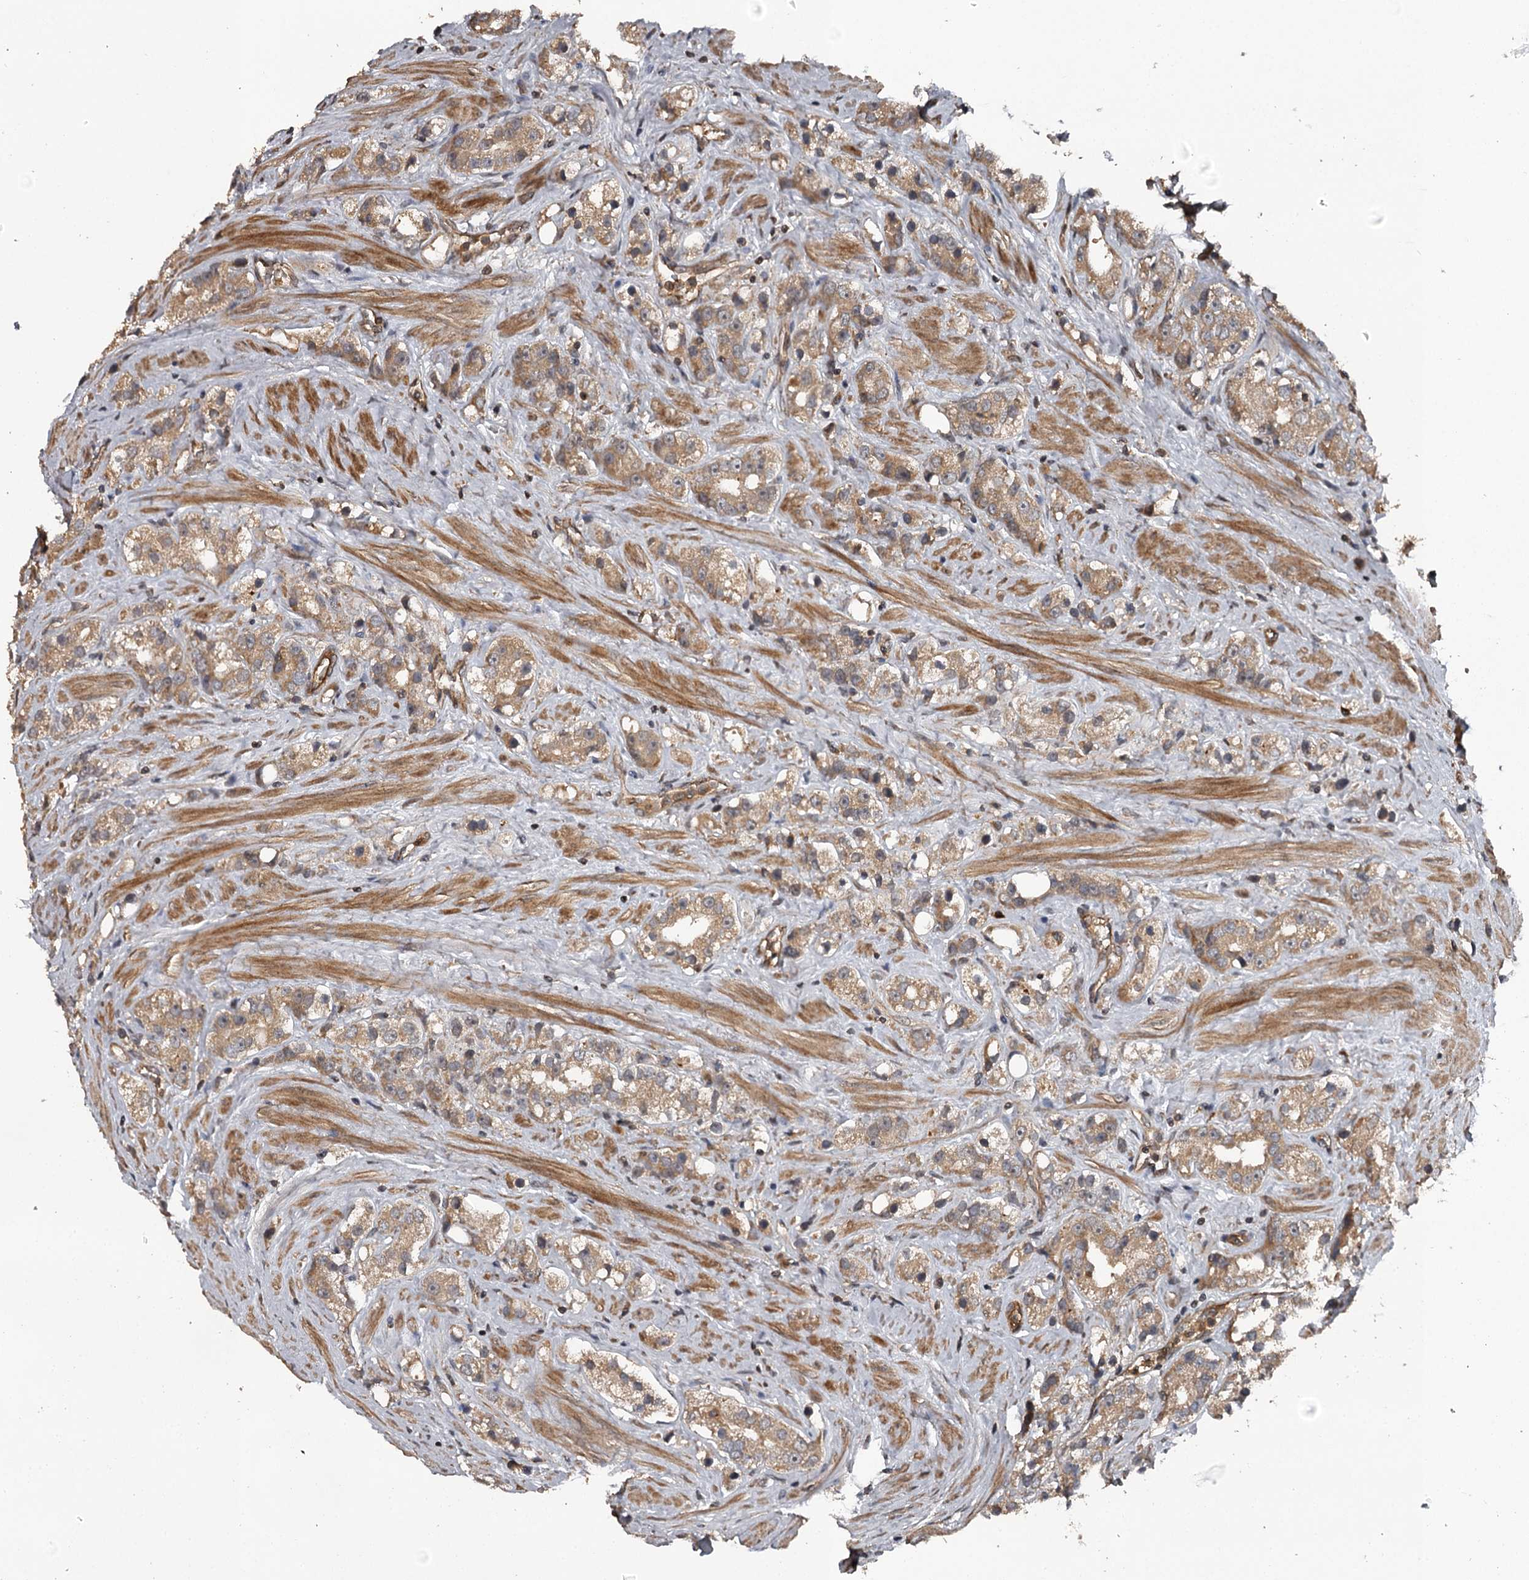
{"staining": {"intensity": "moderate", "quantity": ">75%", "location": "cytoplasmic/membranous"}, "tissue": "prostate cancer", "cell_type": "Tumor cells", "image_type": "cancer", "snomed": [{"axis": "morphology", "description": "Adenocarcinoma, NOS"}, {"axis": "topography", "description": "Prostate"}], "caption": "Prostate adenocarcinoma stained for a protein exhibits moderate cytoplasmic/membranous positivity in tumor cells.", "gene": "RAB21", "patient": {"sex": "male", "age": 79}}